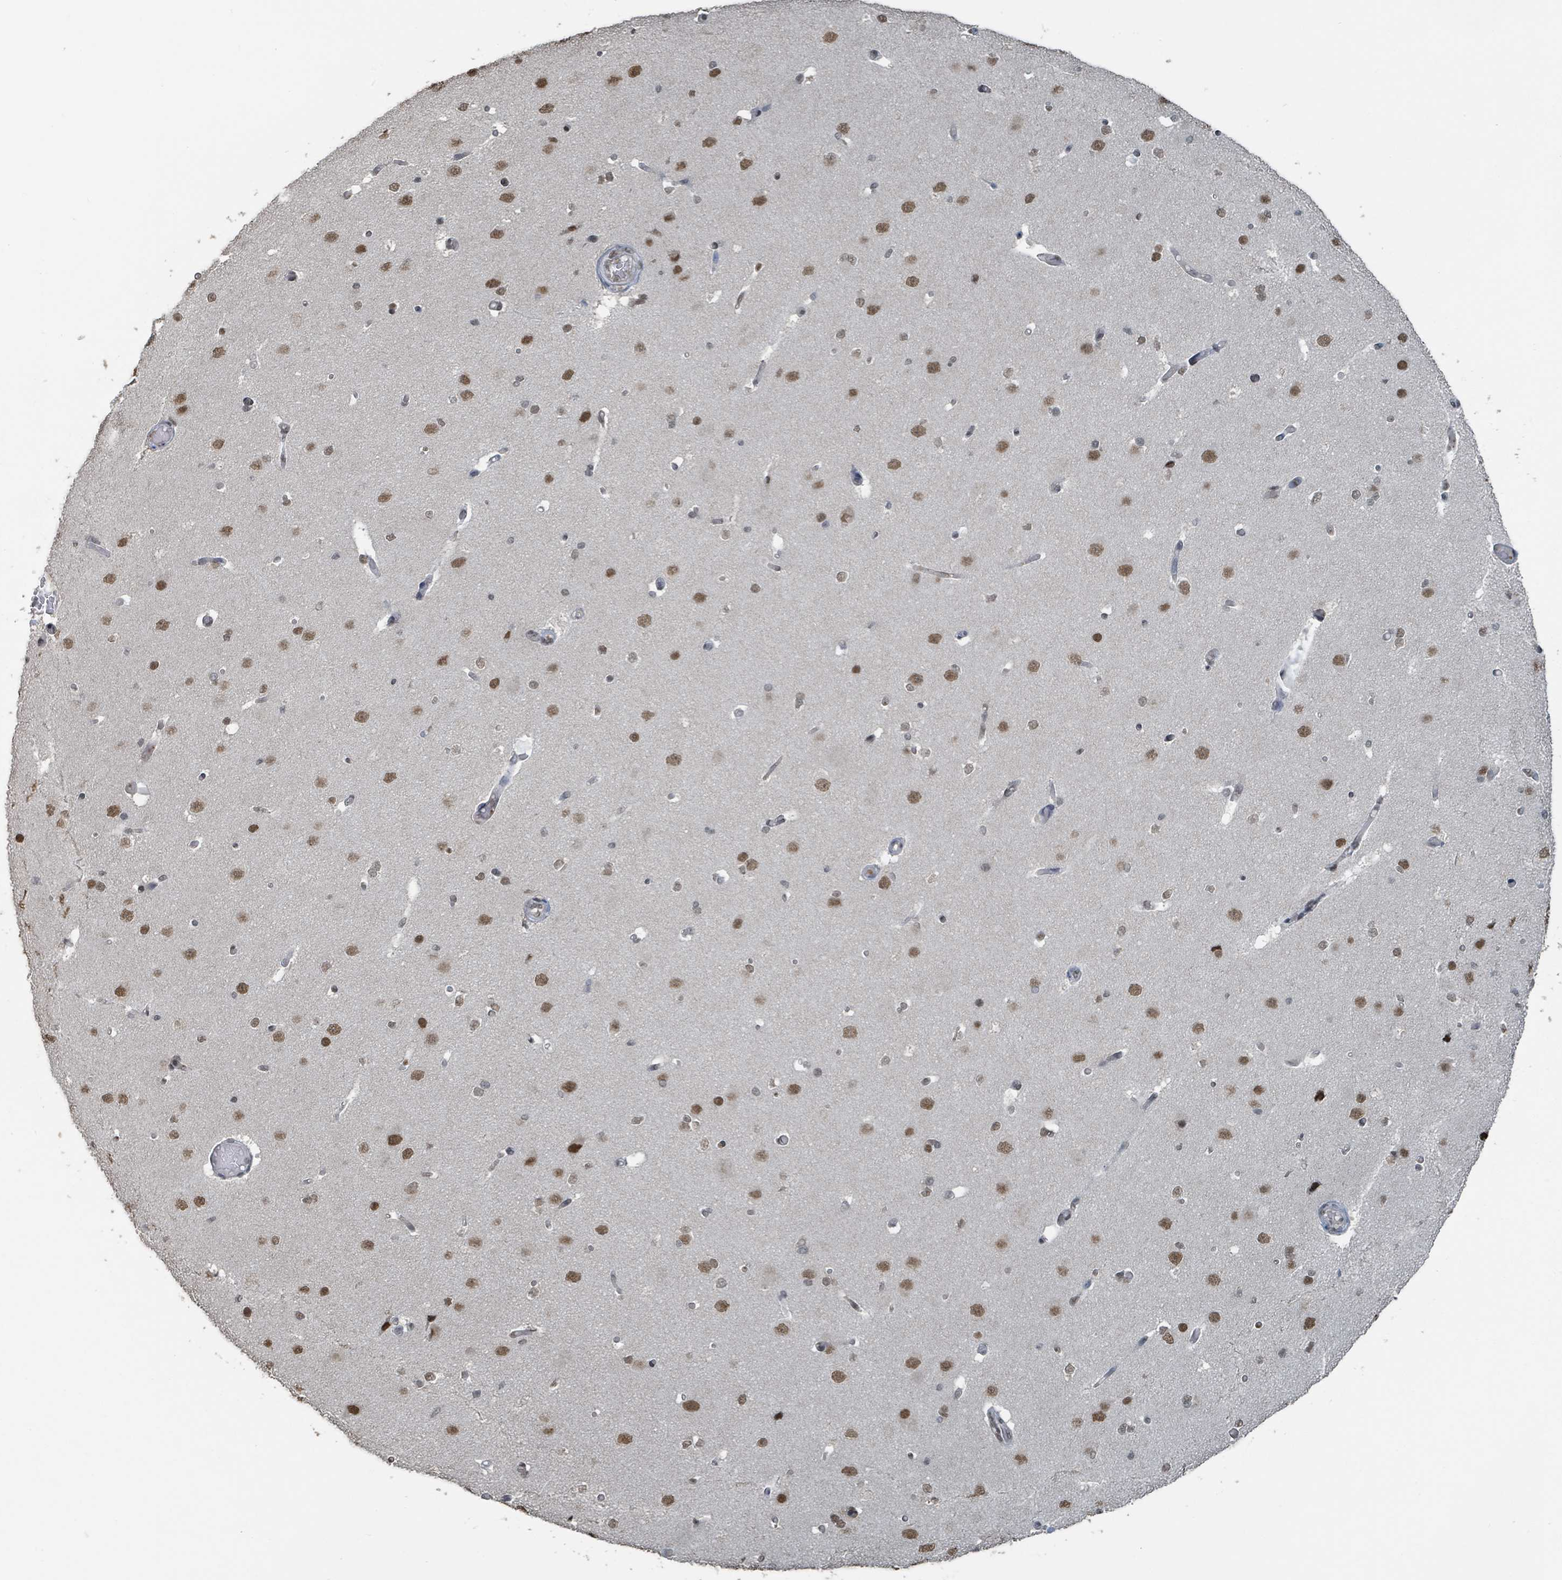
{"staining": {"intensity": "weak", "quantity": "25%-75%", "location": "nuclear"}, "tissue": "cerebral cortex", "cell_type": "Endothelial cells", "image_type": "normal", "snomed": [{"axis": "morphology", "description": "Normal tissue, NOS"}, {"axis": "morphology", "description": "Inflammation, NOS"}, {"axis": "topography", "description": "Cerebral cortex"}], "caption": "DAB (3,3'-diaminobenzidine) immunohistochemical staining of normal human cerebral cortex exhibits weak nuclear protein positivity in approximately 25%-75% of endothelial cells.", "gene": "PHIP", "patient": {"sex": "male", "age": 6}}